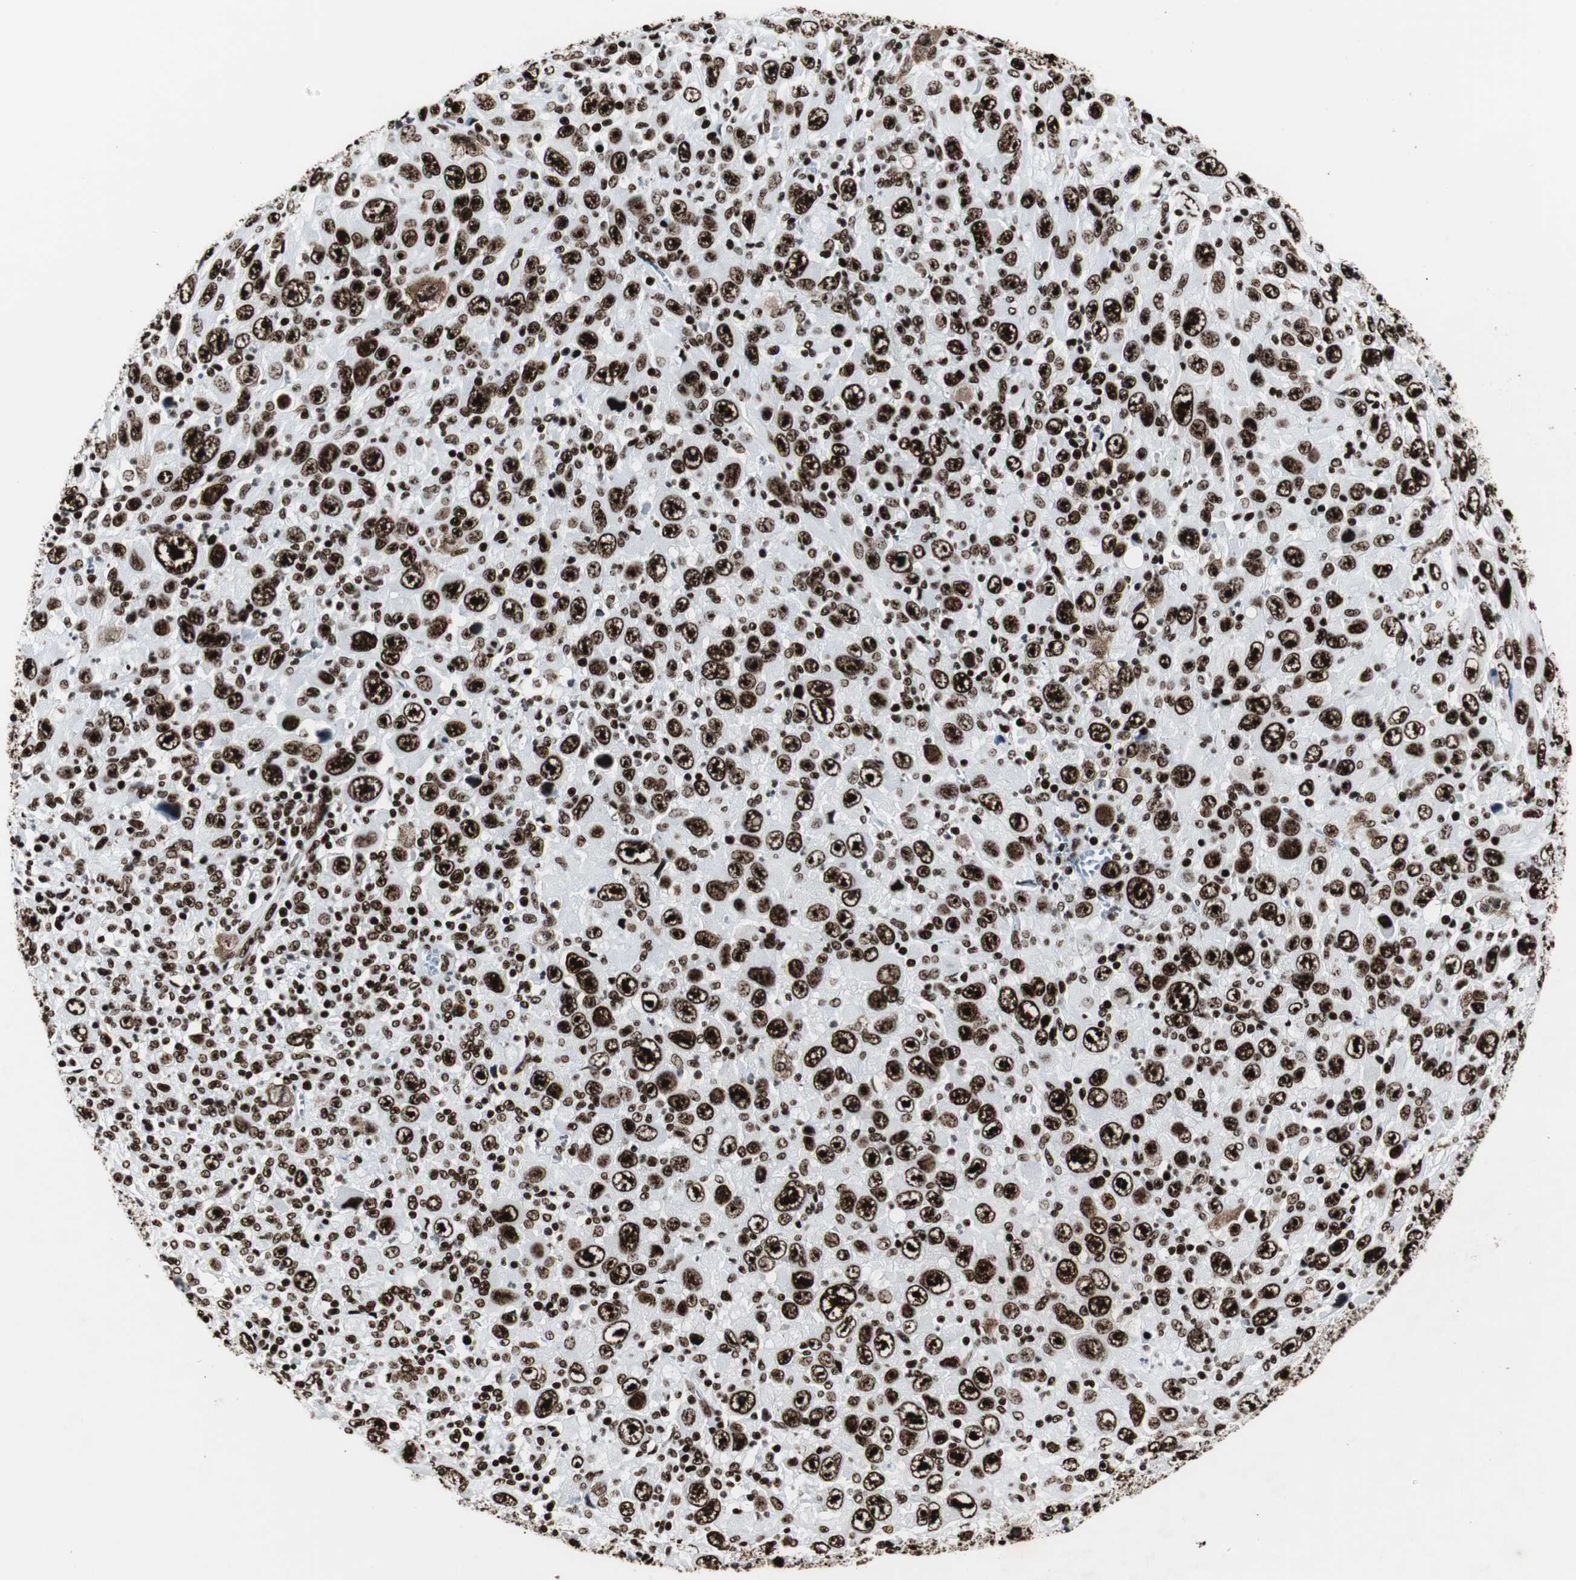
{"staining": {"intensity": "strong", "quantity": ">75%", "location": "nuclear"}, "tissue": "melanoma", "cell_type": "Tumor cells", "image_type": "cancer", "snomed": [{"axis": "morphology", "description": "Malignant melanoma, Metastatic site"}, {"axis": "topography", "description": "Skin"}], "caption": "Strong nuclear positivity is seen in approximately >75% of tumor cells in melanoma.", "gene": "NCL", "patient": {"sex": "female", "age": 56}}